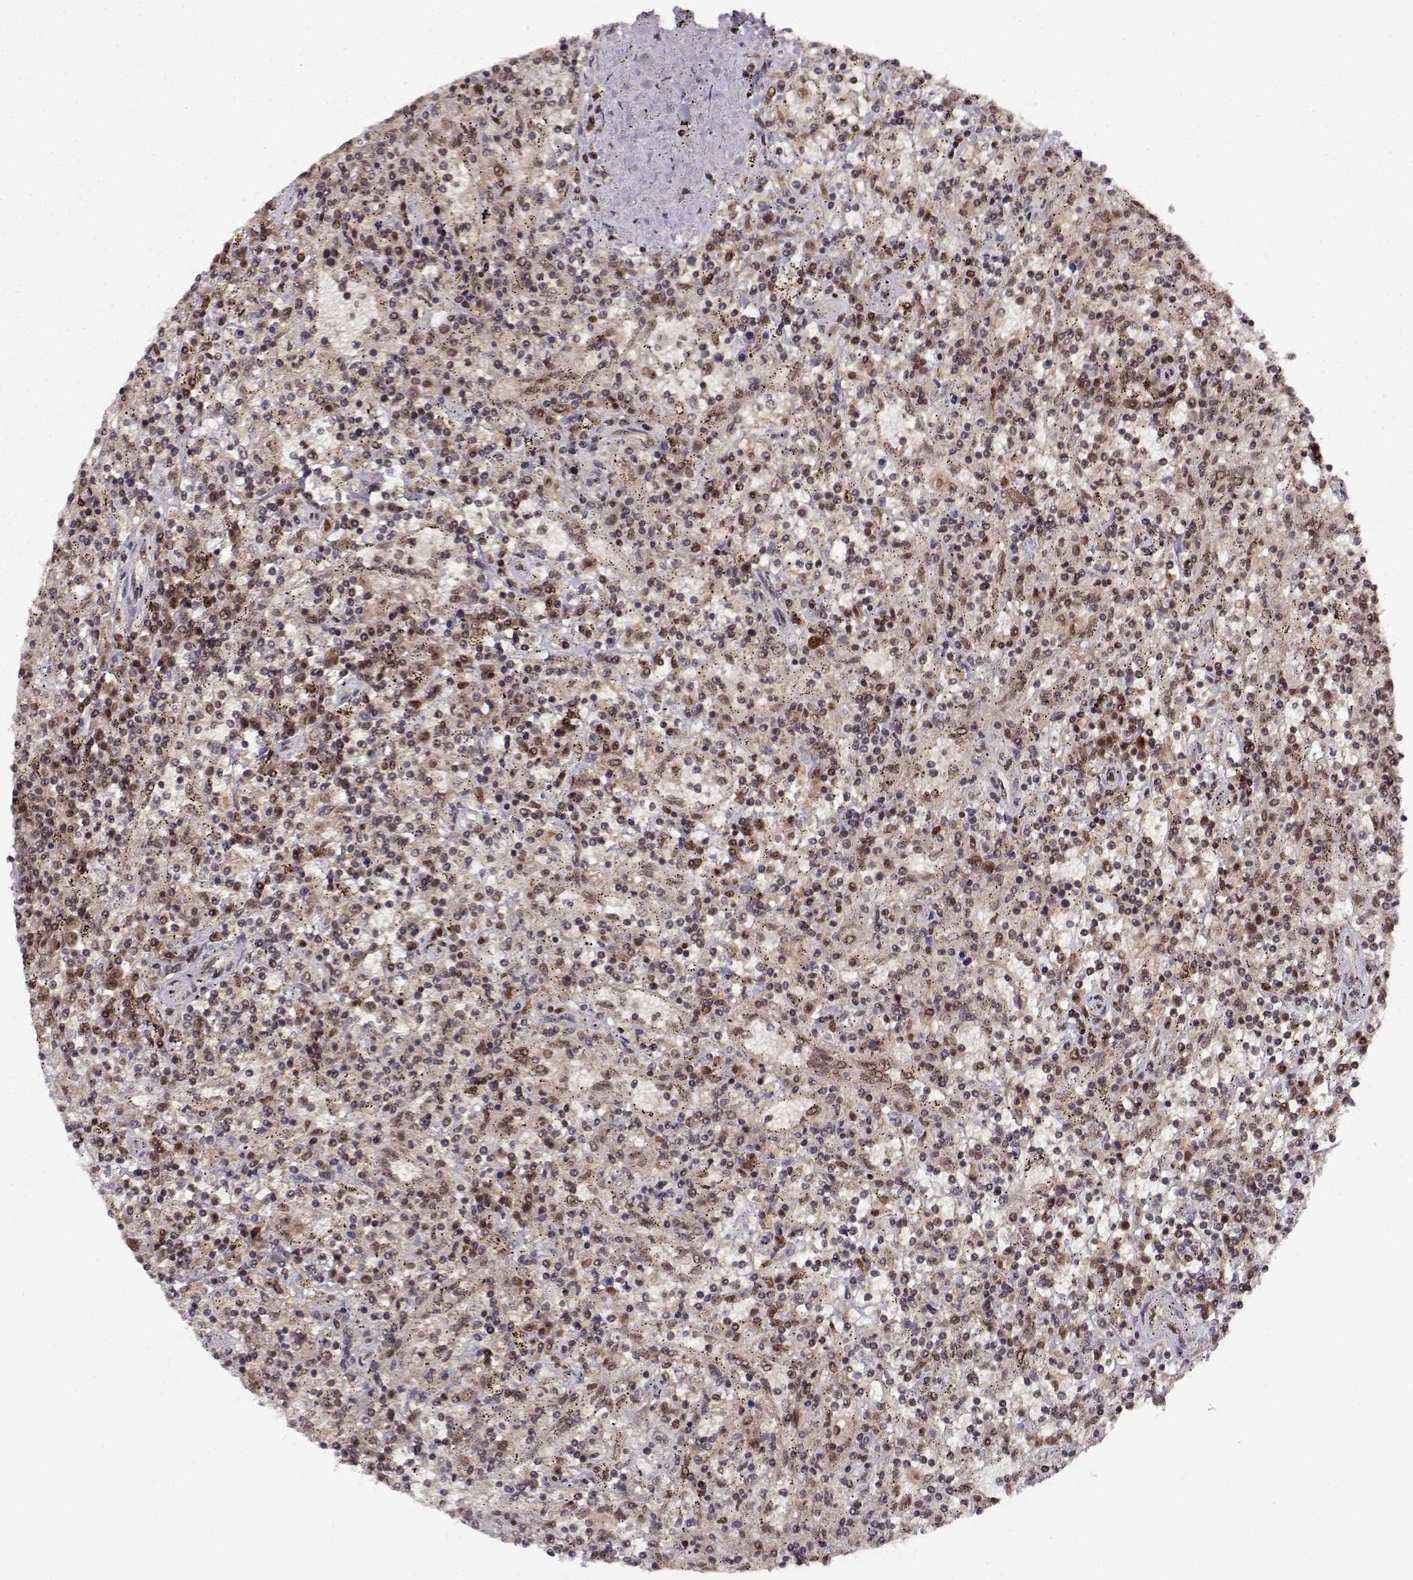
{"staining": {"intensity": "weak", "quantity": "25%-75%", "location": "cytoplasmic/membranous,nuclear"}, "tissue": "lymphoma", "cell_type": "Tumor cells", "image_type": "cancer", "snomed": [{"axis": "morphology", "description": "Malignant lymphoma, non-Hodgkin's type, Low grade"}, {"axis": "topography", "description": "Spleen"}], "caption": "IHC staining of malignant lymphoma, non-Hodgkin's type (low-grade), which exhibits low levels of weak cytoplasmic/membranous and nuclear staining in approximately 25%-75% of tumor cells indicating weak cytoplasmic/membranous and nuclear protein positivity. The staining was performed using DAB (3,3'-diaminobenzidine) (brown) for protein detection and nuclei were counterstained in hematoxylin (blue).", "gene": "CSNK2A1", "patient": {"sex": "male", "age": 62}}